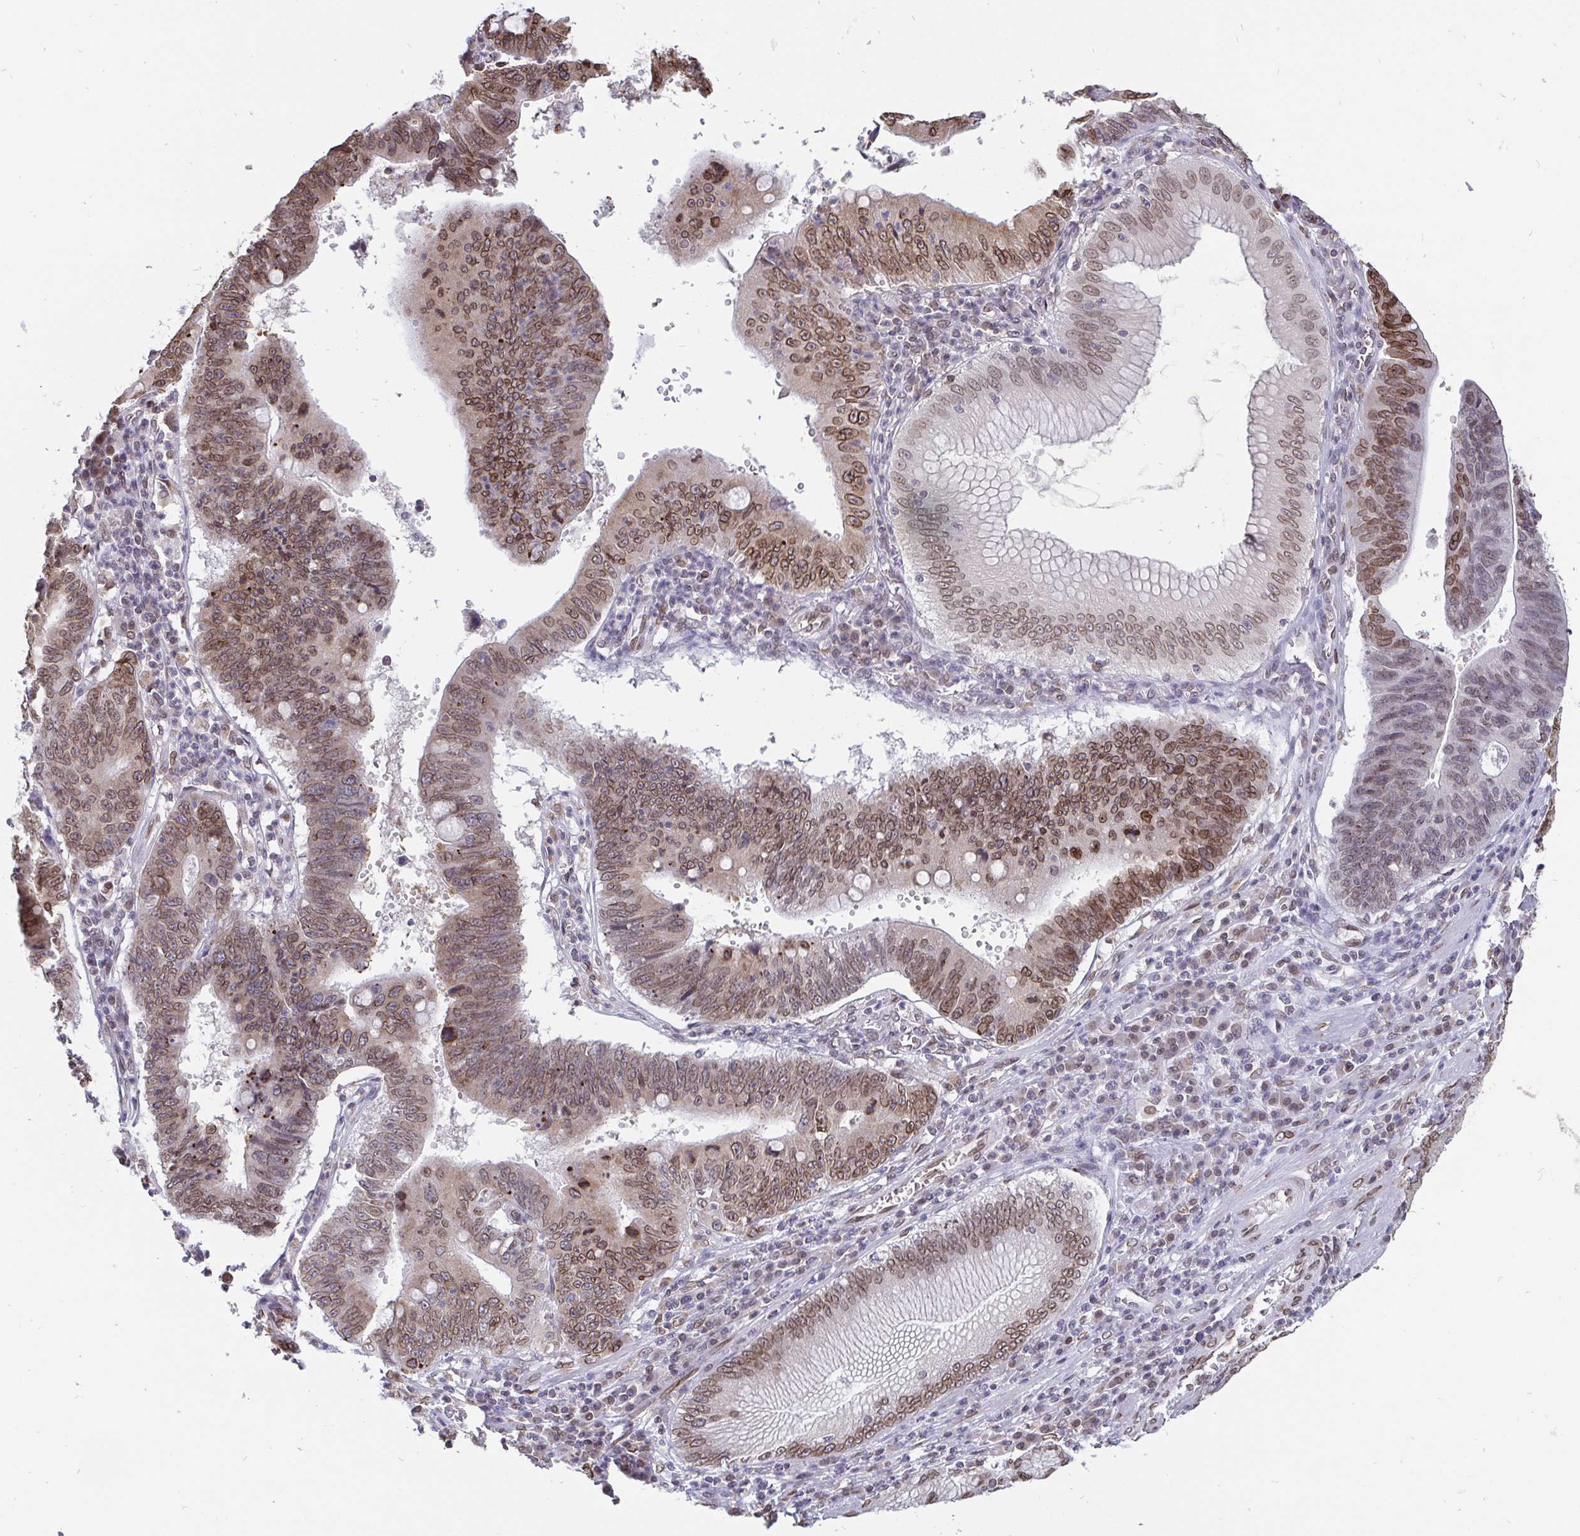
{"staining": {"intensity": "moderate", "quantity": ">75%", "location": "cytoplasmic/membranous,nuclear"}, "tissue": "stomach cancer", "cell_type": "Tumor cells", "image_type": "cancer", "snomed": [{"axis": "morphology", "description": "Adenocarcinoma, NOS"}, {"axis": "topography", "description": "Stomach"}], "caption": "Tumor cells demonstrate medium levels of moderate cytoplasmic/membranous and nuclear positivity in approximately >75% of cells in human stomach cancer.", "gene": "EMD", "patient": {"sex": "male", "age": 59}}